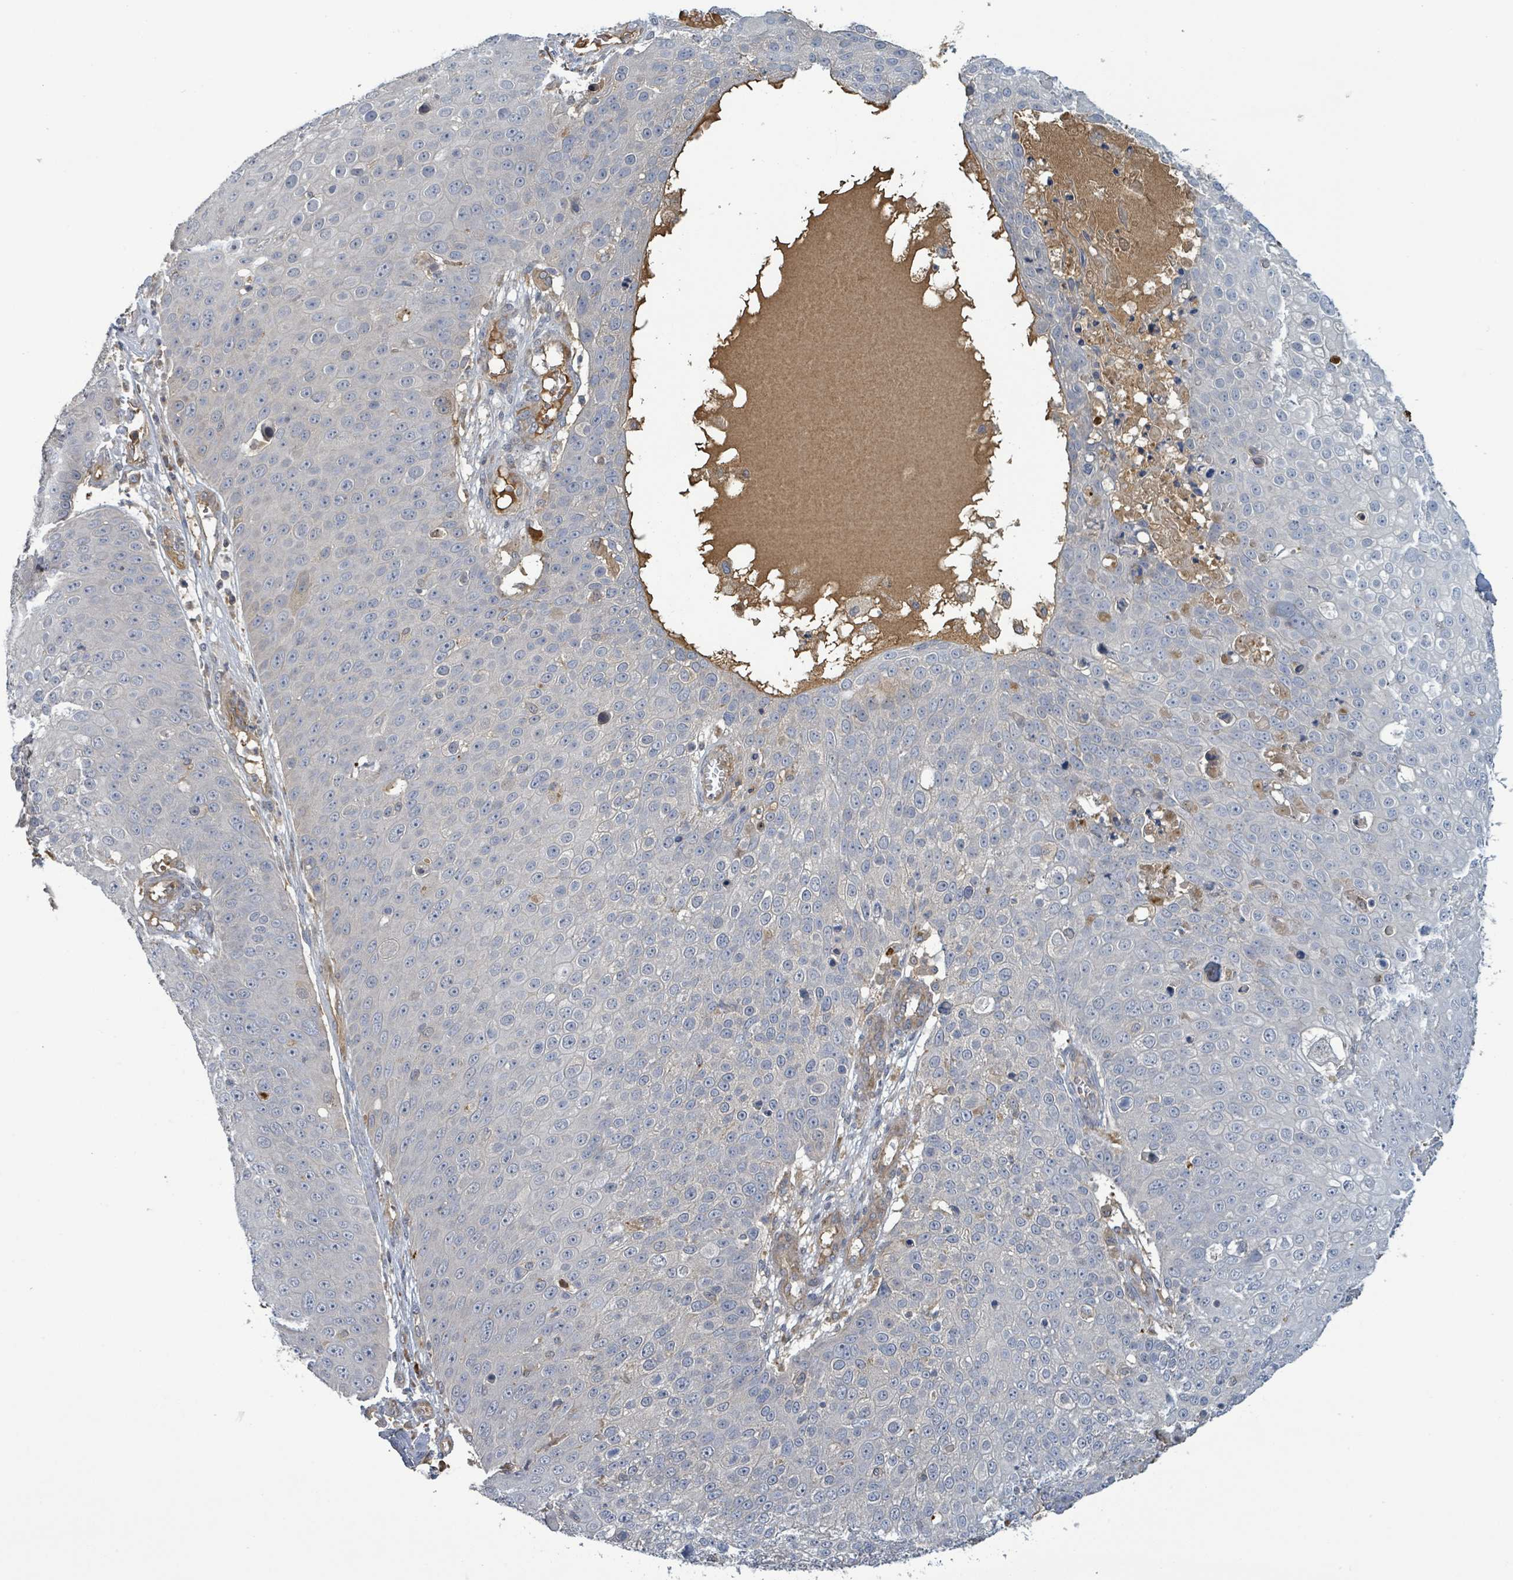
{"staining": {"intensity": "negative", "quantity": "none", "location": "none"}, "tissue": "skin cancer", "cell_type": "Tumor cells", "image_type": "cancer", "snomed": [{"axis": "morphology", "description": "Squamous cell carcinoma, NOS"}, {"axis": "topography", "description": "Skin"}], "caption": "Tumor cells are negative for protein expression in human skin cancer.", "gene": "STARD4", "patient": {"sex": "male", "age": 71}}